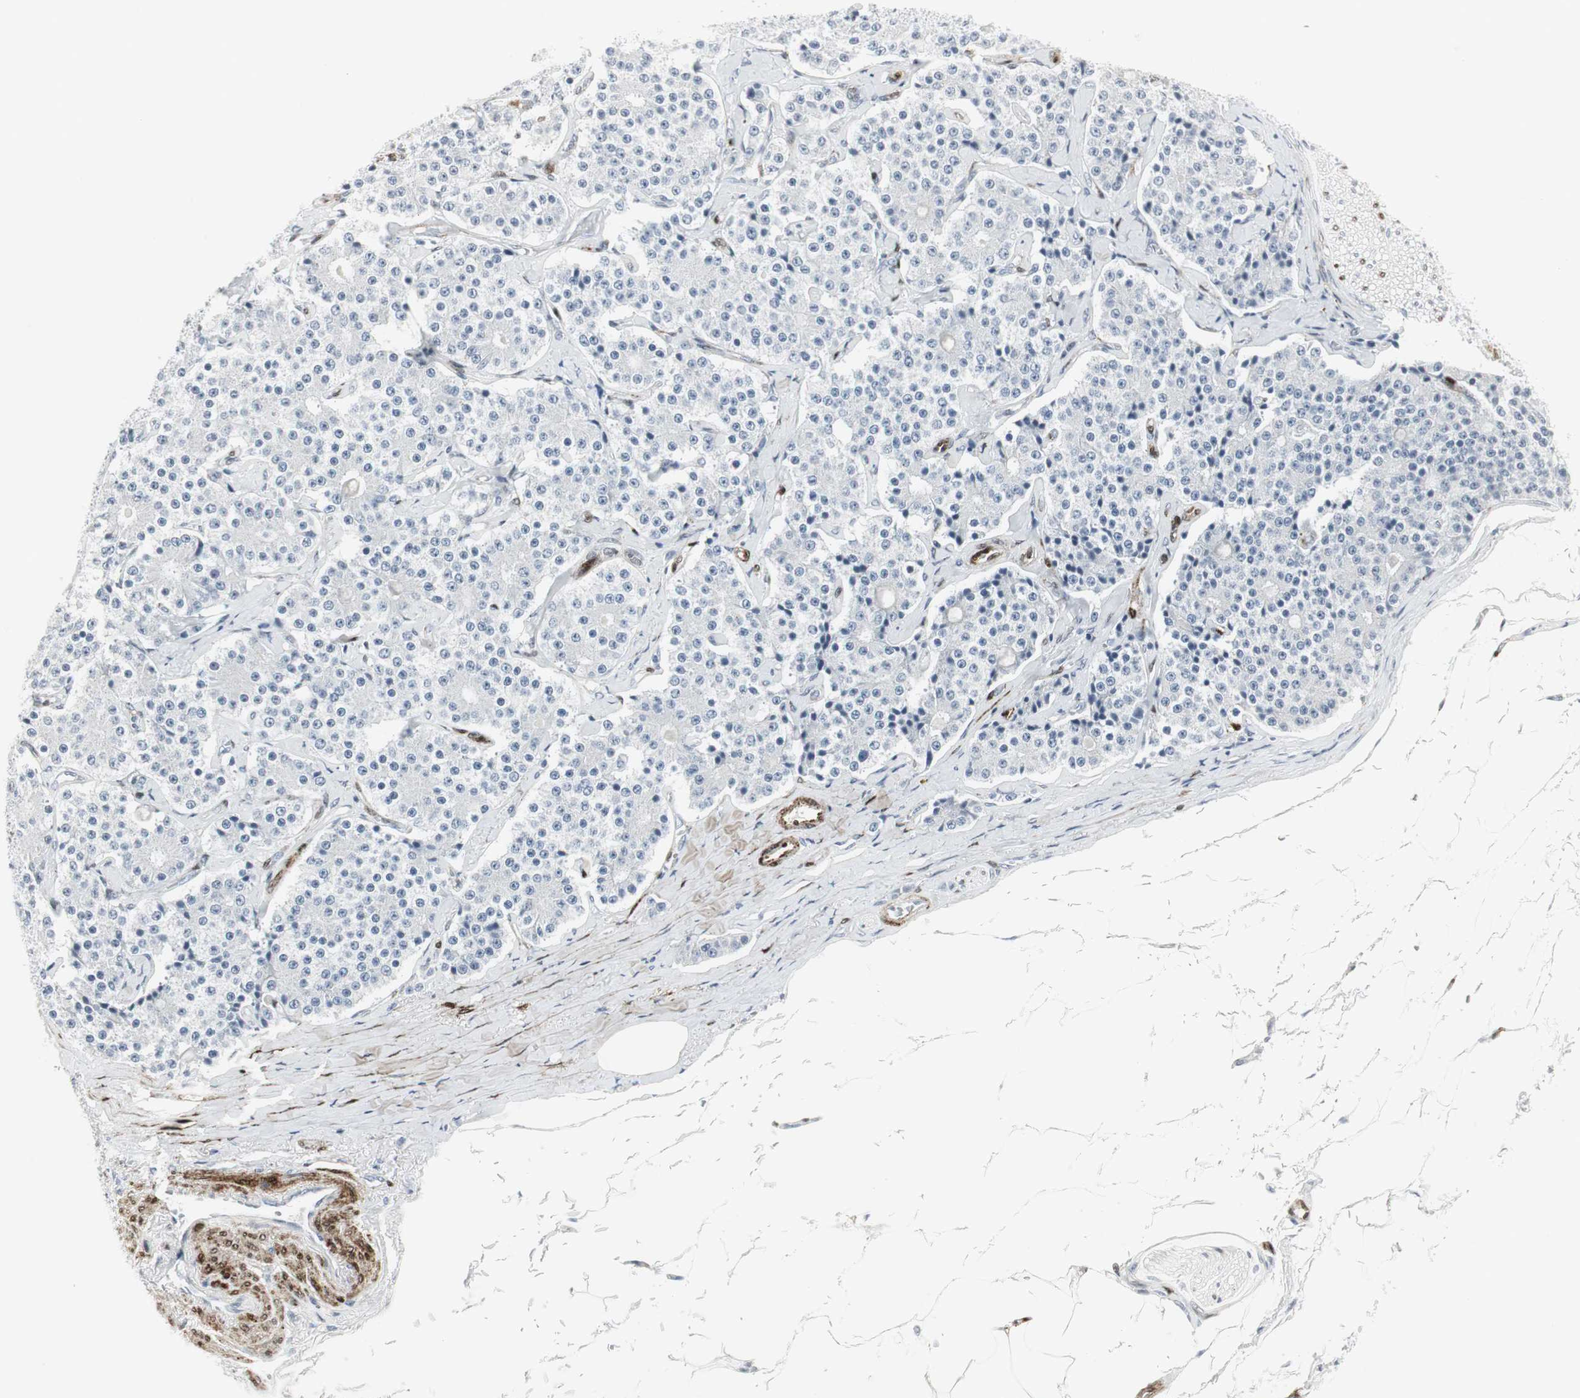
{"staining": {"intensity": "negative", "quantity": "none", "location": "none"}, "tissue": "carcinoid", "cell_type": "Tumor cells", "image_type": "cancer", "snomed": [{"axis": "morphology", "description": "Carcinoid, malignant, NOS"}, {"axis": "topography", "description": "Colon"}], "caption": "This image is of carcinoid (malignant) stained with immunohistochemistry to label a protein in brown with the nuclei are counter-stained blue. There is no expression in tumor cells.", "gene": "PPP1R14A", "patient": {"sex": "female", "age": 61}}